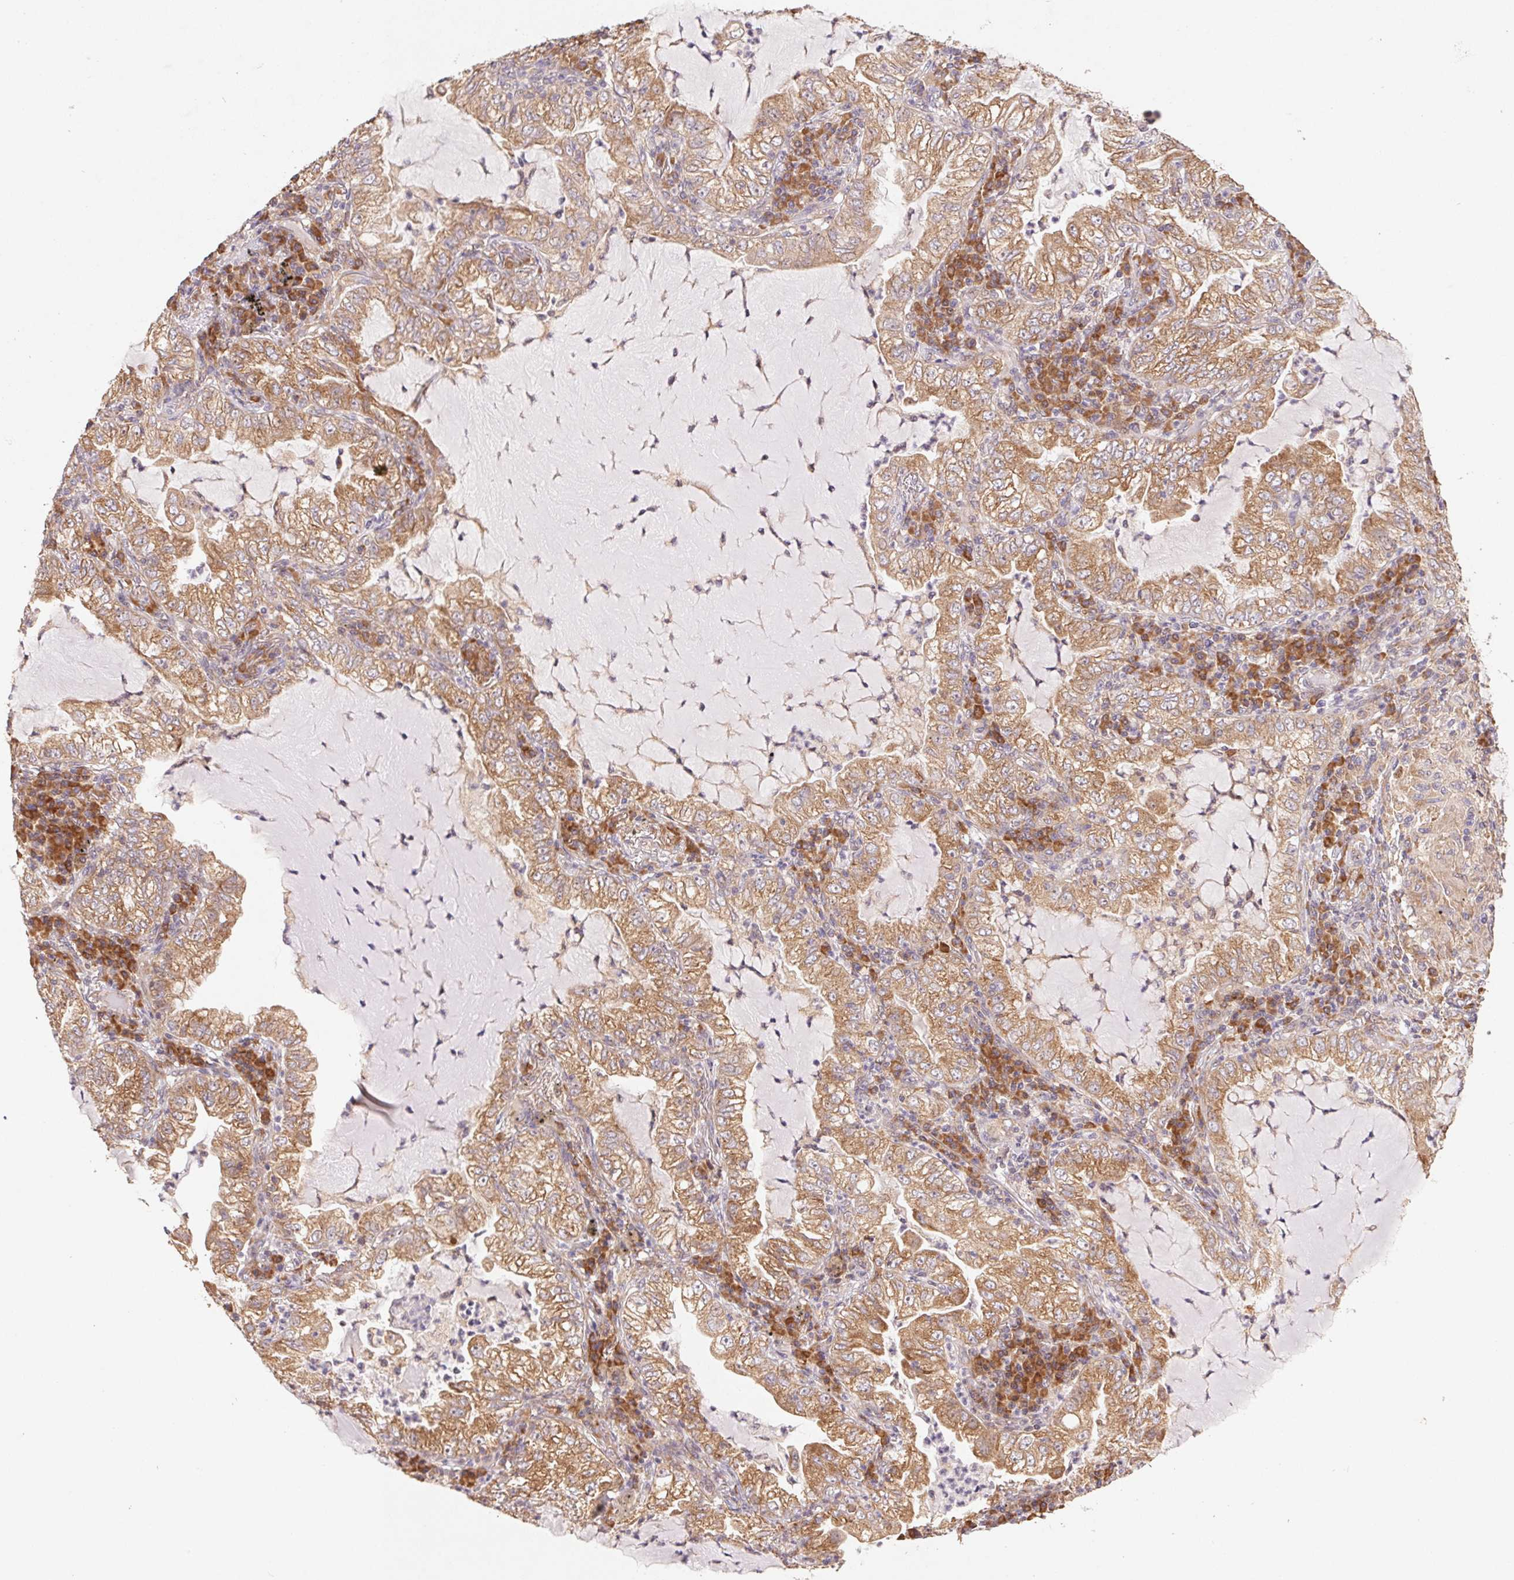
{"staining": {"intensity": "moderate", "quantity": ">75%", "location": "cytoplasmic/membranous"}, "tissue": "lung cancer", "cell_type": "Tumor cells", "image_type": "cancer", "snomed": [{"axis": "morphology", "description": "Adenocarcinoma, NOS"}, {"axis": "topography", "description": "Lung"}], "caption": "The image reveals a brown stain indicating the presence of a protein in the cytoplasmic/membranous of tumor cells in adenocarcinoma (lung). (IHC, brightfield microscopy, high magnification).", "gene": "RPL27A", "patient": {"sex": "female", "age": 73}}